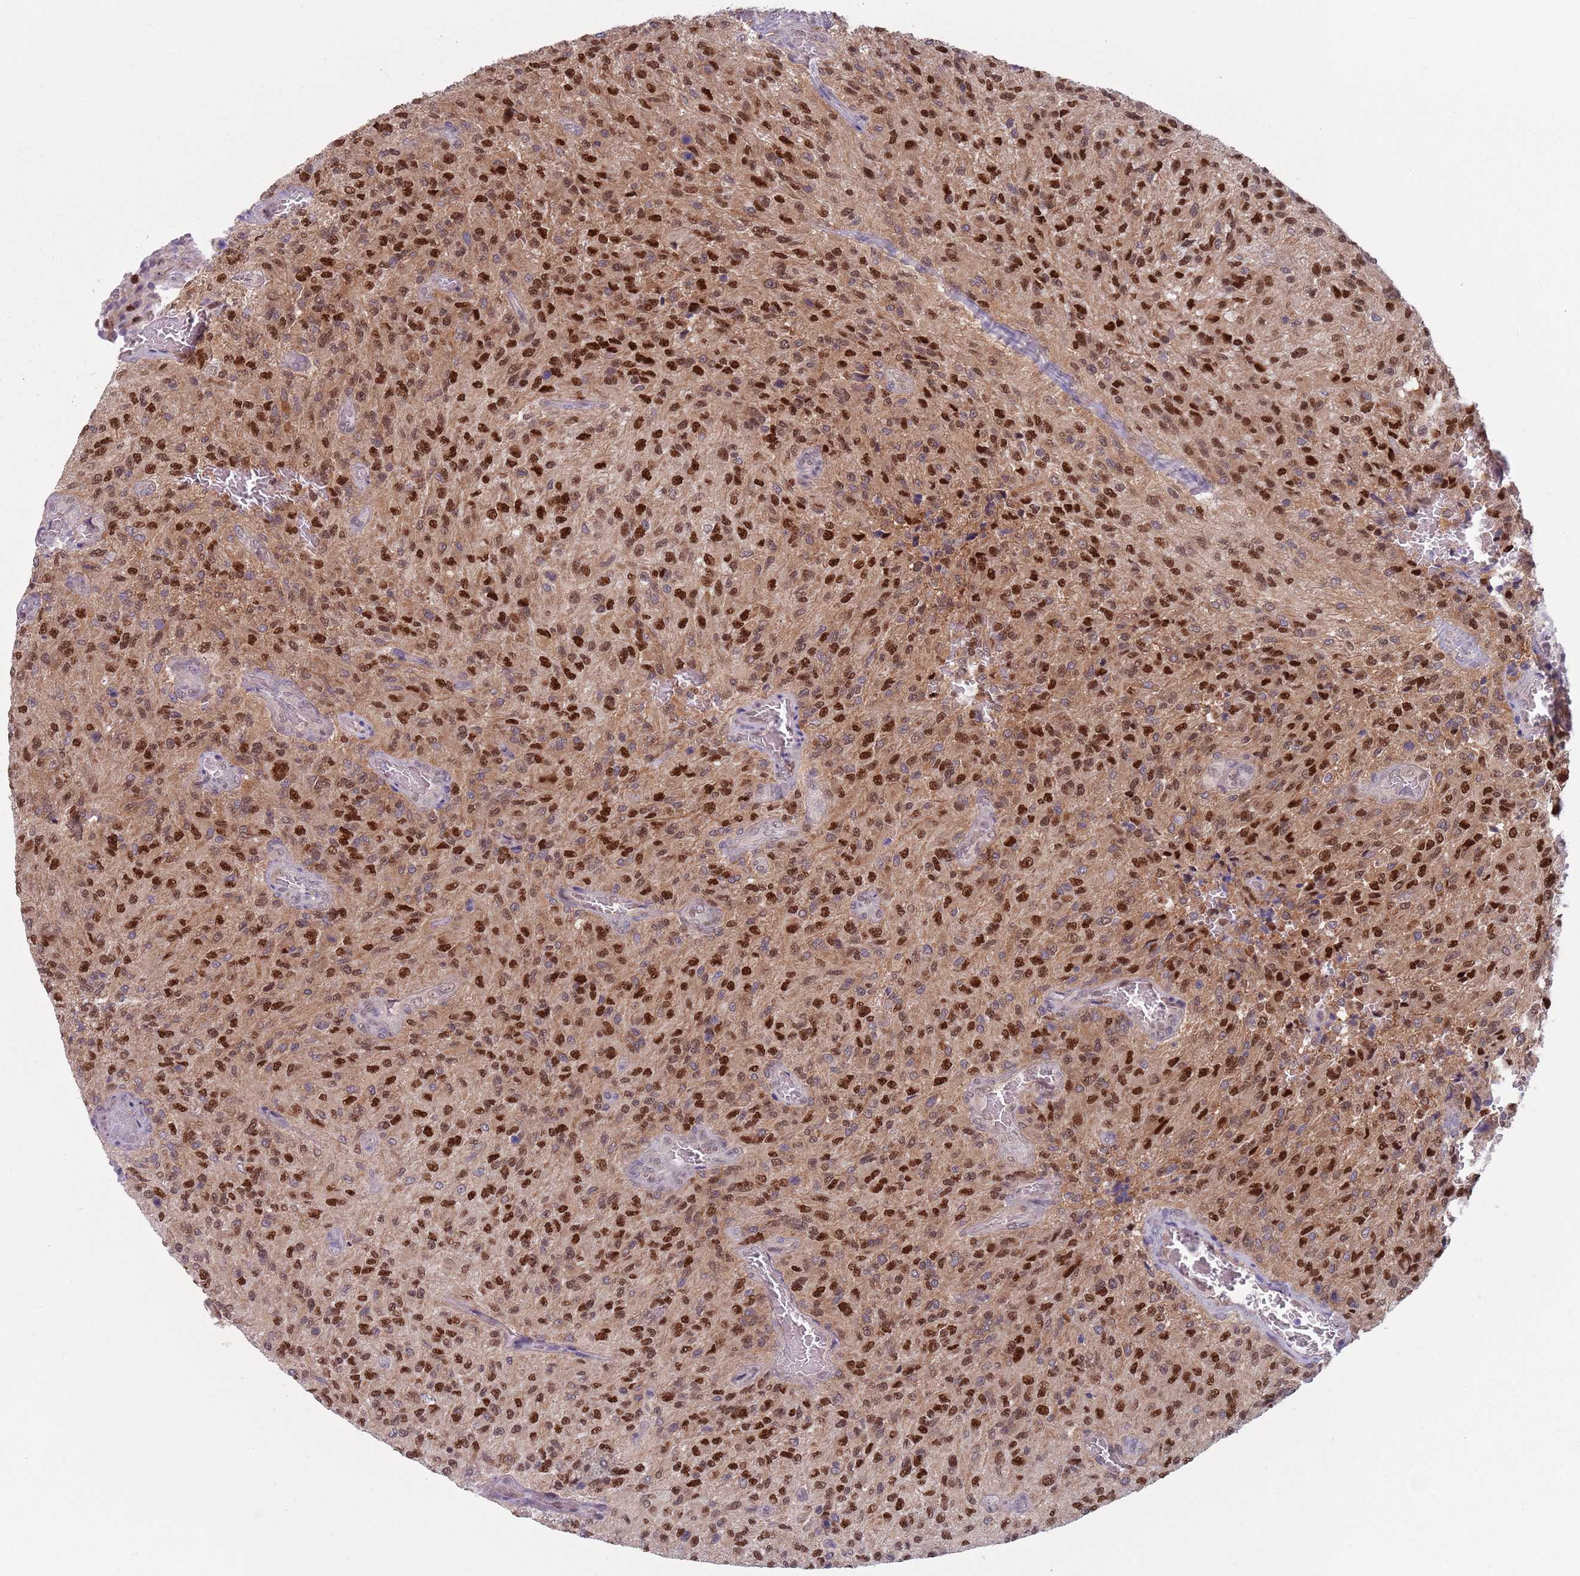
{"staining": {"intensity": "moderate", "quantity": ">75%", "location": "nuclear"}, "tissue": "glioma", "cell_type": "Tumor cells", "image_type": "cancer", "snomed": [{"axis": "morphology", "description": "Normal tissue, NOS"}, {"axis": "morphology", "description": "Glioma, malignant, High grade"}, {"axis": "topography", "description": "Cerebral cortex"}], "caption": "Immunohistochemical staining of glioma demonstrates medium levels of moderate nuclear staining in about >75% of tumor cells.", "gene": "CLNS1A", "patient": {"sex": "male", "age": 56}}